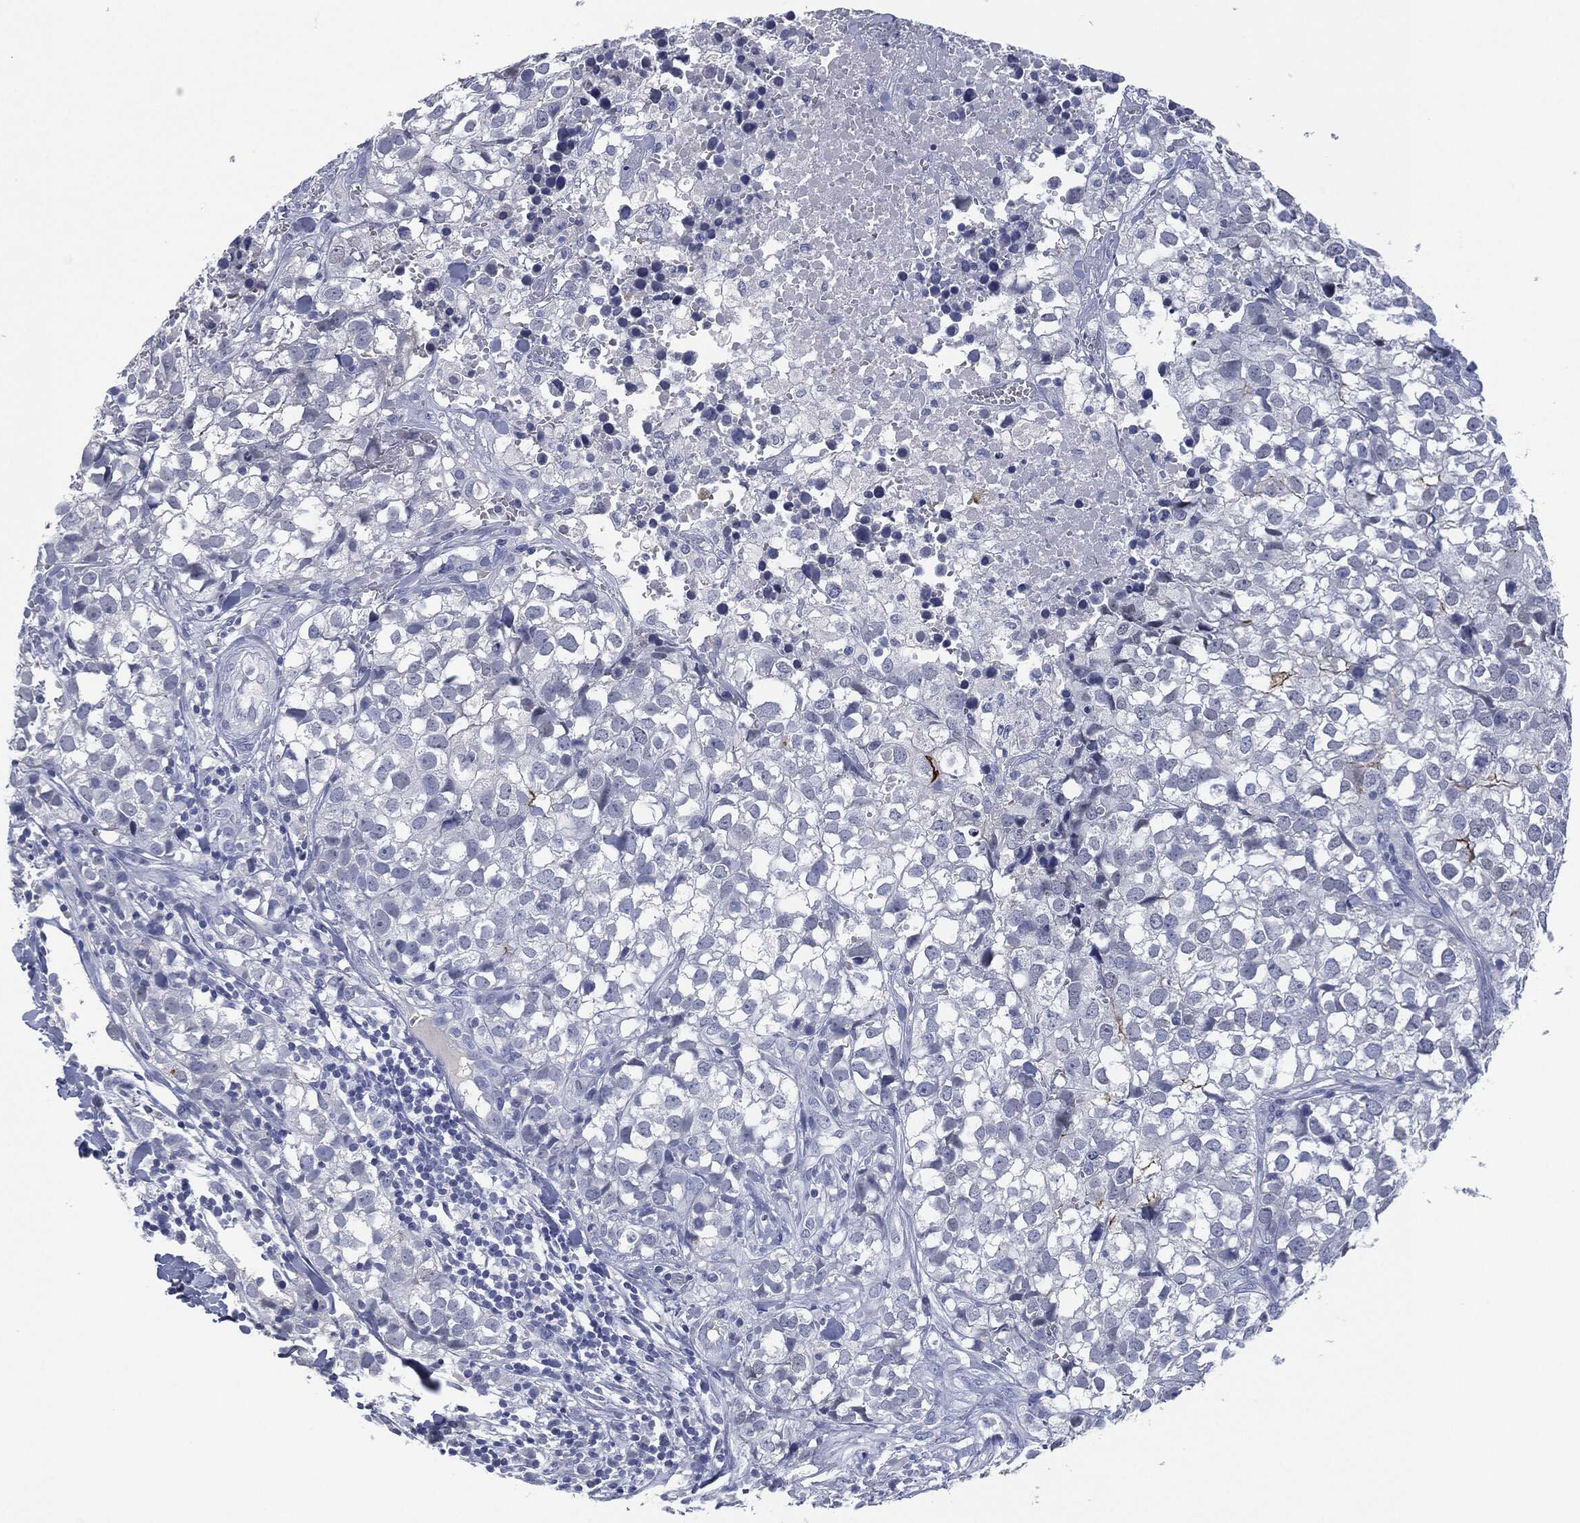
{"staining": {"intensity": "negative", "quantity": "none", "location": "none"}, "tissue": "breast cancer", "cell_type": "Tumor cells", "image_type": "cancer", "snomed": [{"axis": "morphology", "description": "Duct carcinoma"}, {"axis": "topography", "description": "Breast"}], "caption": "High power microscopy image of an immunohistochemistry micrograph of infiltrating ductal carcinoma (breast), revealing no significant expression in tumor cells.", "gene": "MUC16", "patient": {"sex": "female", "age": 30}}